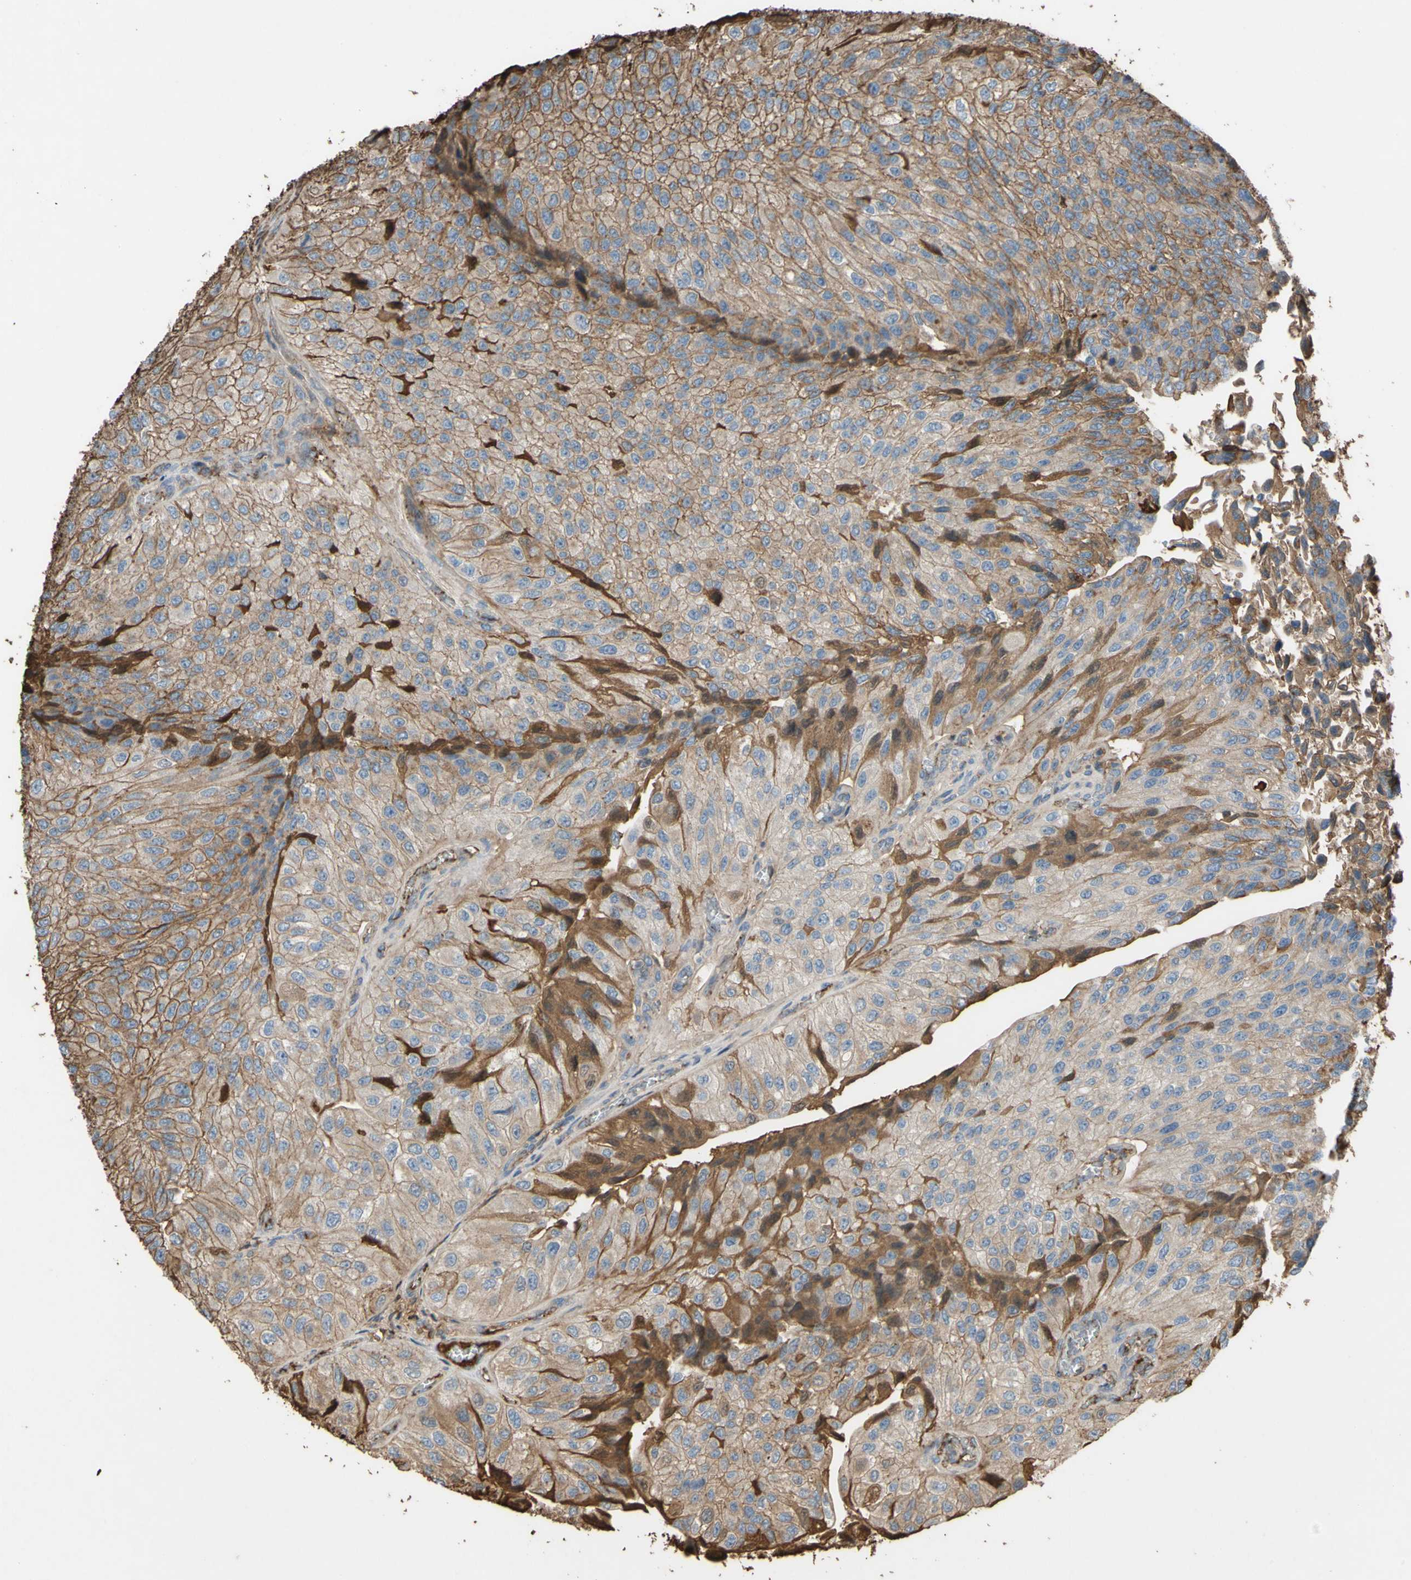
{"staining": {"intensity": "moderate", "quantity": "25%-75%", "location": "cytoplasmic/membranous"}, "tissue": "urothelial cancer", "cell_type": "Tumor cells", "image_type": "cancer", "snomed": [{"axis": "morphology", "description": "Urothelial carcinoma, High grade"}, {"axis": "topography", "description": "Kidney"}, {"axis": "topography", "description": "Urinary bladder"}], "caption": "Approximately 25%-75% of tumor cells in urothelial carcinoma (high-grade) reveal moderate cytoplasmic/membranous protein positivity as visualized by brown immunohistochemical staining.", "gene": "PTGDS", "patient": {"sex": "male", "age": 77}}